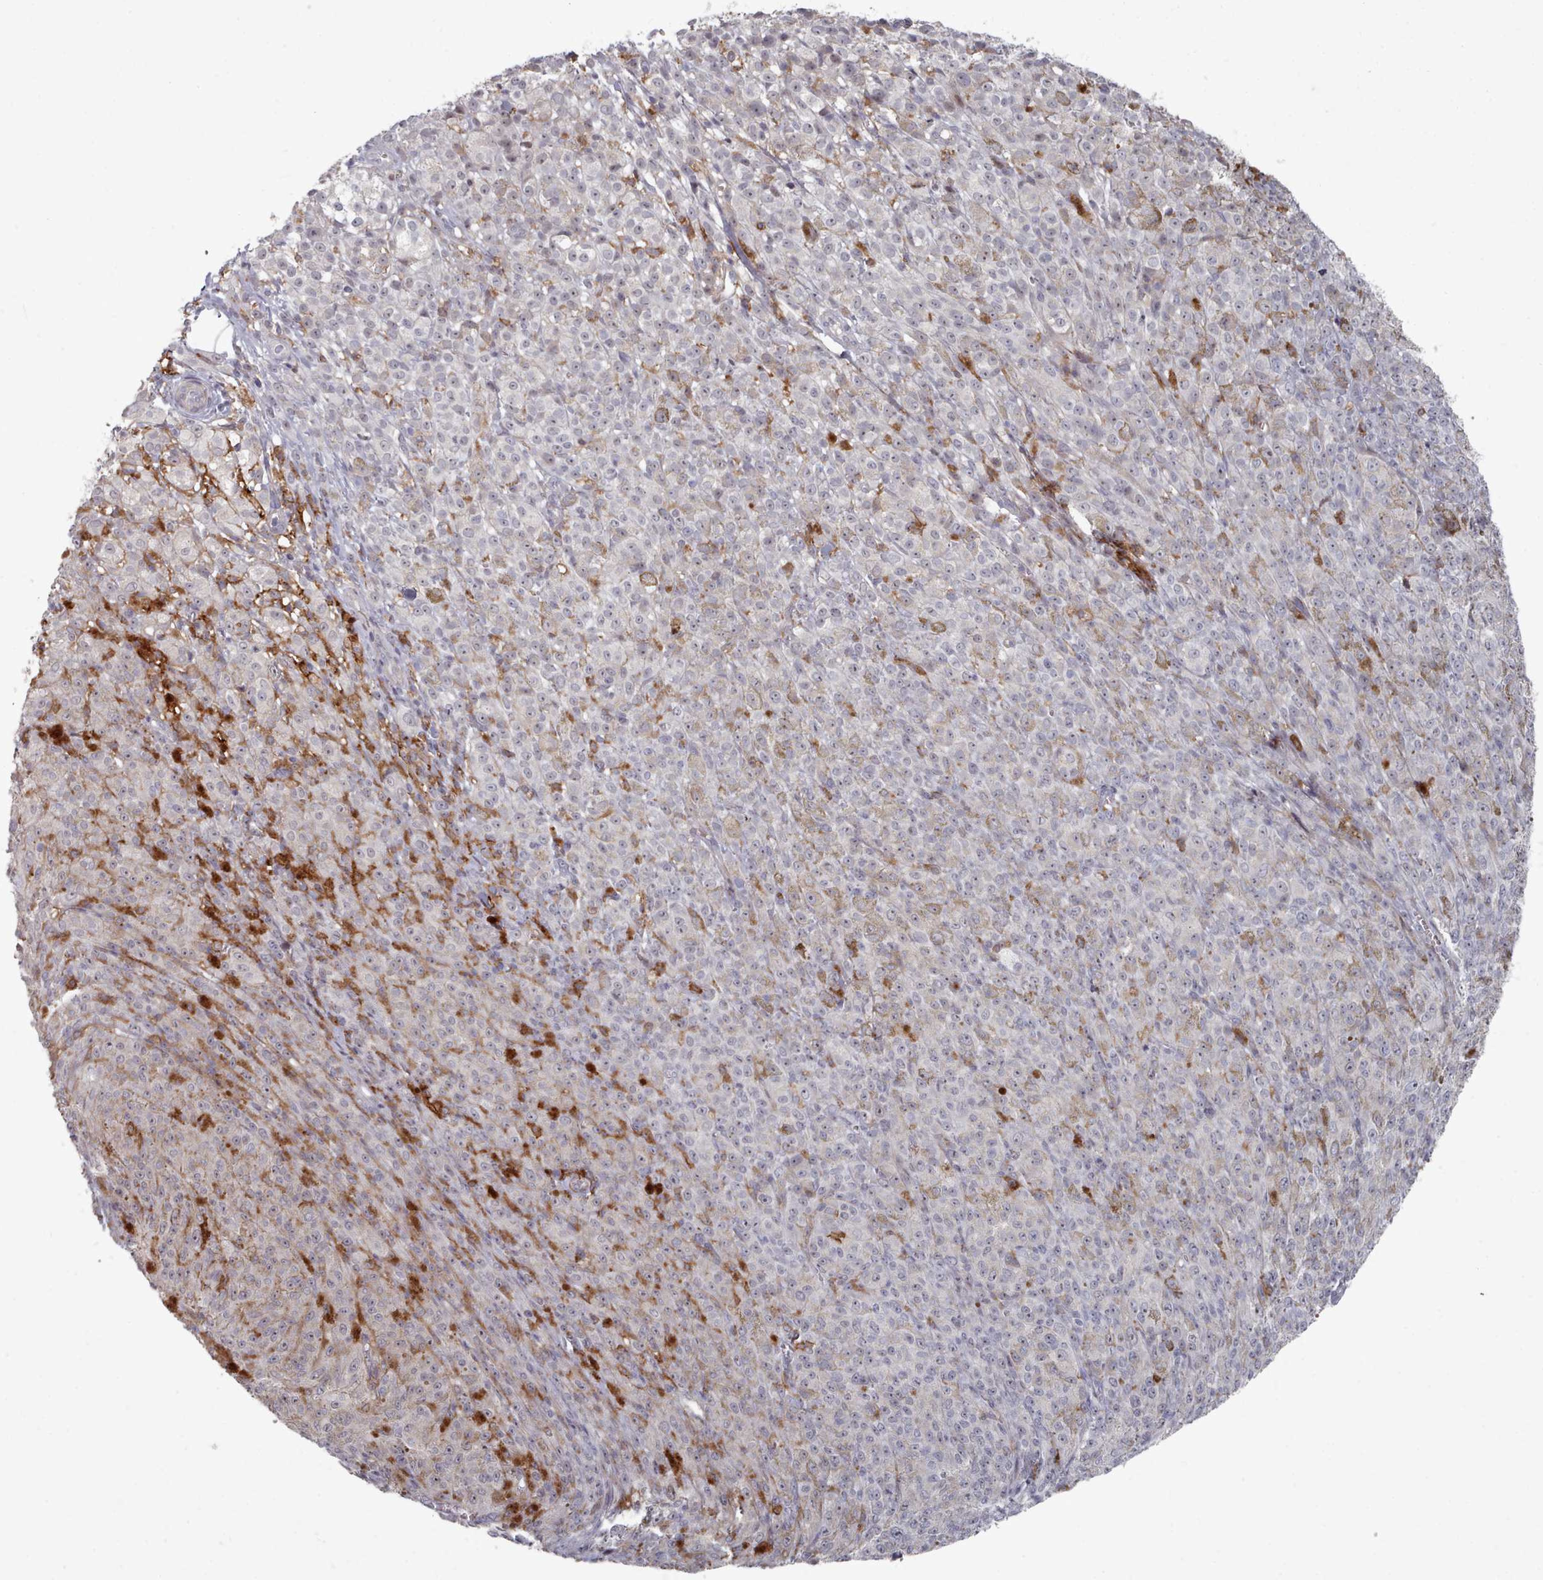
{"staining": {"intensity": "negative", "quantity": "none", "location": "none"}, "tissue": "melanoma", "cell_type": "Tumor cells", "image_type": "cancer", "snomed": [{"axis": "morphology", "description": "Malignant melanoma, NOS"}, {"axis": "topography", "description": "Skin"}], "caption": "DAB (3,3'-diaminobenzidine) immunohistochemical staining of human melanoma reveals no significant expression in tumor cells. The staining is performed using DAB (3,3'-diaminobenzidine) brown chromogen with nuclei counter-stained in using hematoxylin.", "gene": "COL8A2", "patient": {"sex": "female", "age": 52}}